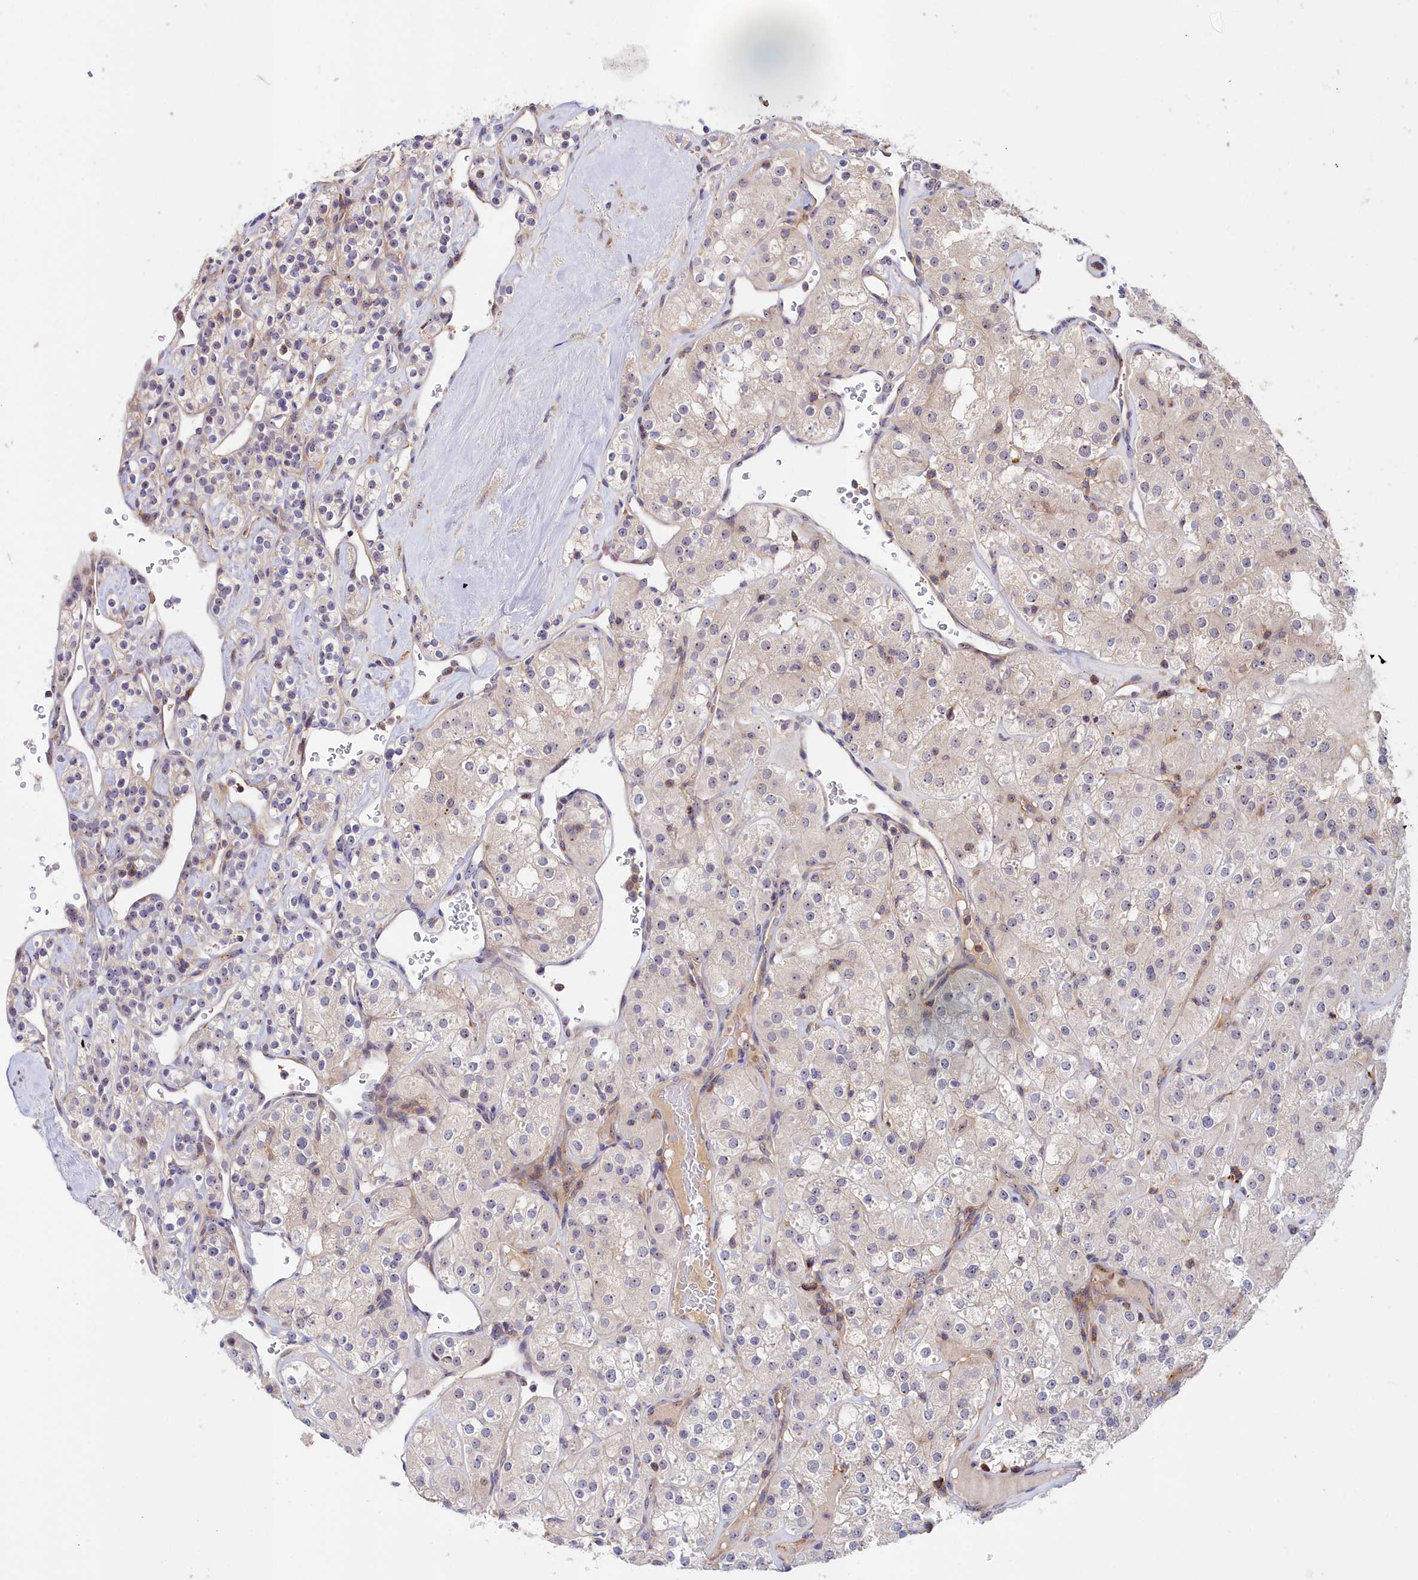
{"staining": {"intensity": "negative", "quantity": "none", "location": "none"}, "tissue": "renal cancer", "cell_type": "Tumor cells", "image_type": "cancer", "snomed": [{"axis": "morphology", "description": "Adenocarcinoma, NOS"}, {"axis": "topography", "description": "Kidney"}], "caption": "This is an immunohistochemistry (IHC) photomicrograph of renal cancer (adenocarcinoma). There is no staining in tumor cells.", "gene": "NEURL4", "patient": {"sex": "male", "age": 77}}